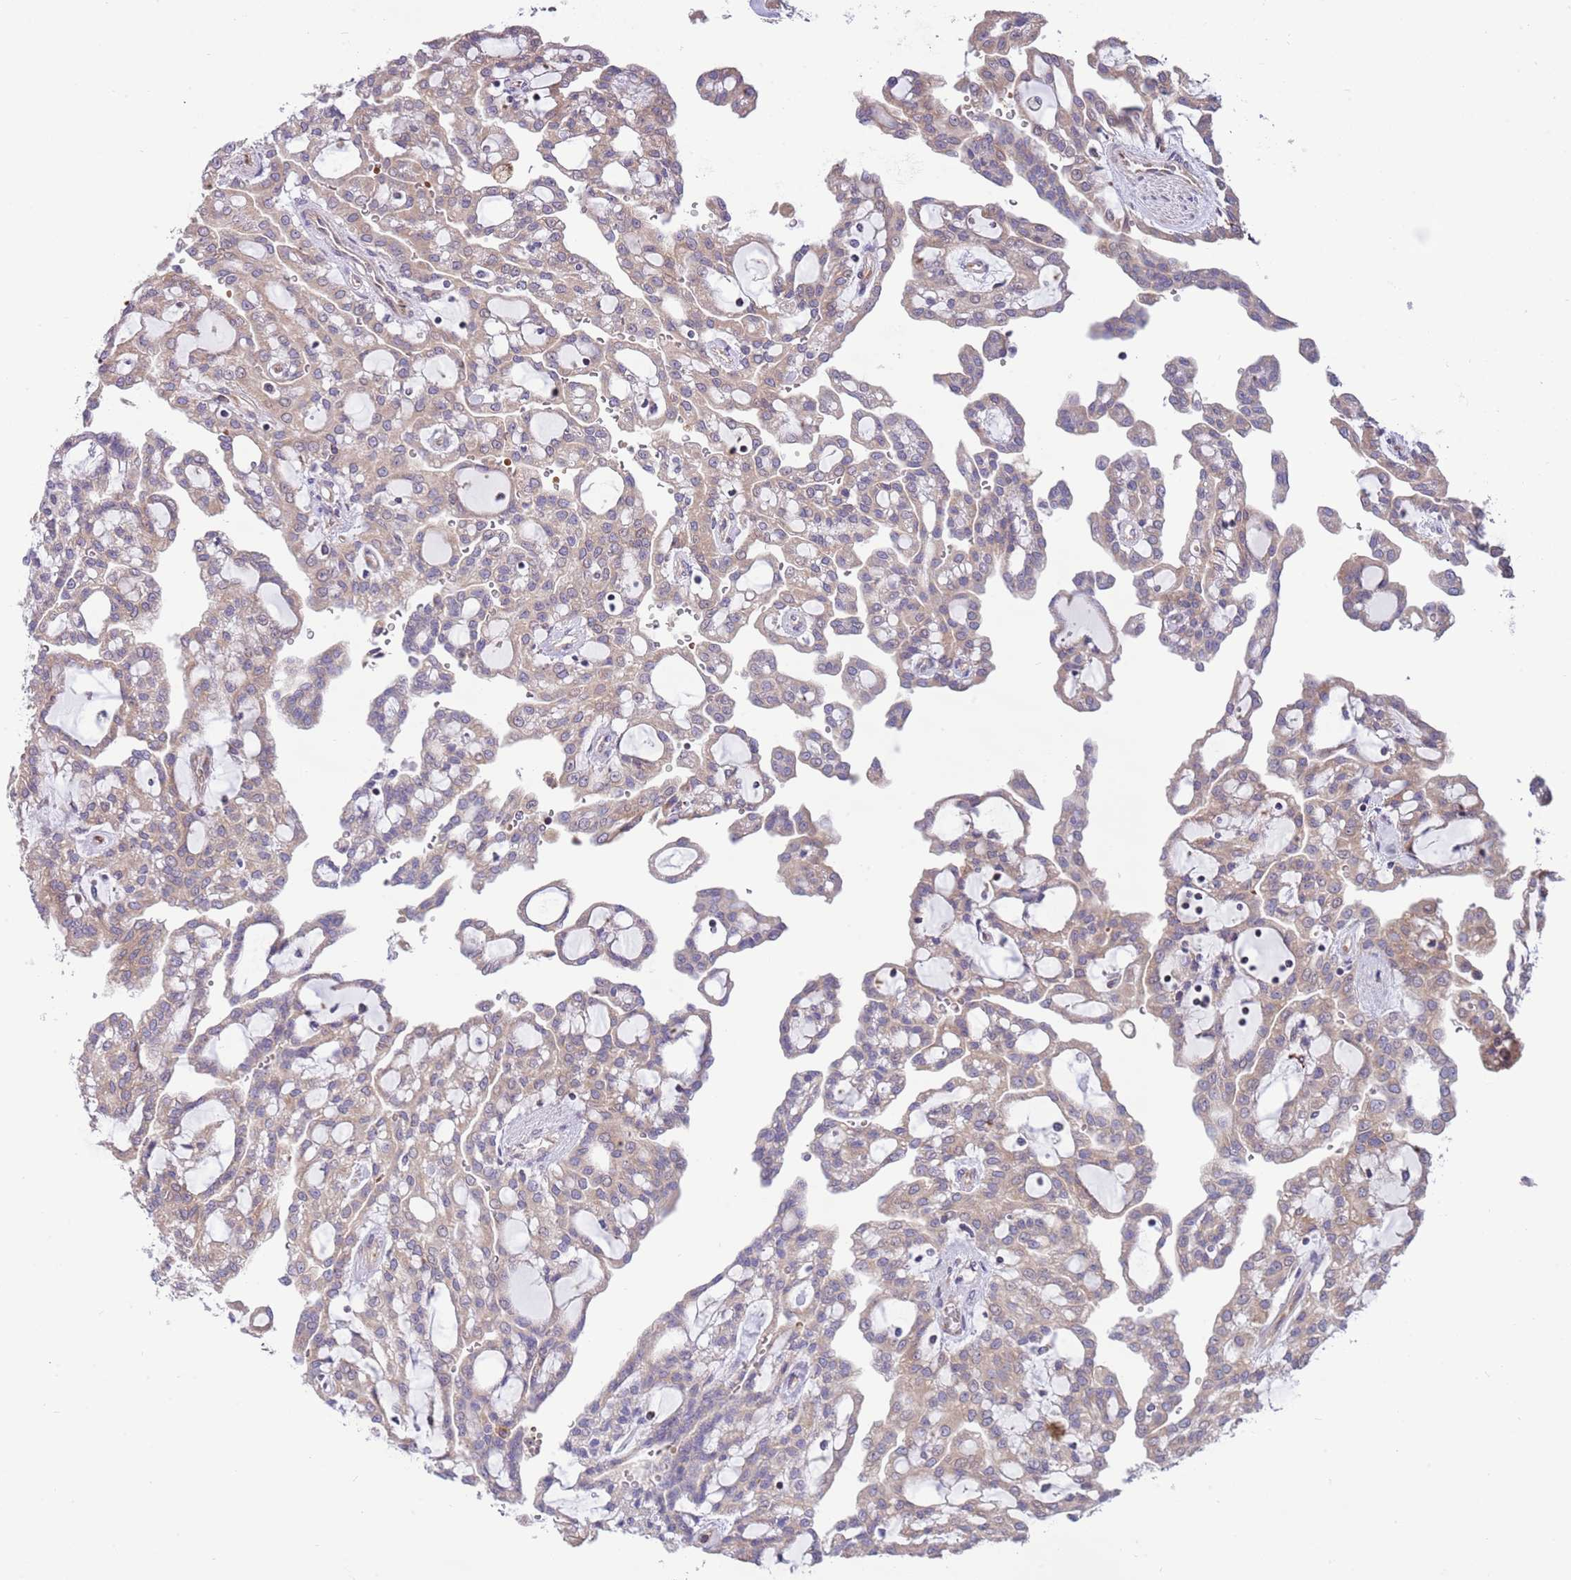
{"staining": {"intensity": "weak", "quantity": "25%-75%", "location": "cytoplasmic/membranous"}, "tissue": "renal cancer", "cell_type": "Tumor cells", "image_type": "cancer", "snomed": [{"axis": "morphology", "description": "Adenocarcinoma, NOS"}, {"axis": "topography", "description": "Kidney"}], "caption": "This image demonstrates IHC staining of human renal cancer (adenocarcinoma), with low weak cytoplasmic/membranous staining in approximately 25%-75% of tumor cells.", "gene": "DAND5", "patient": {"sex": "male", "age": 63}}